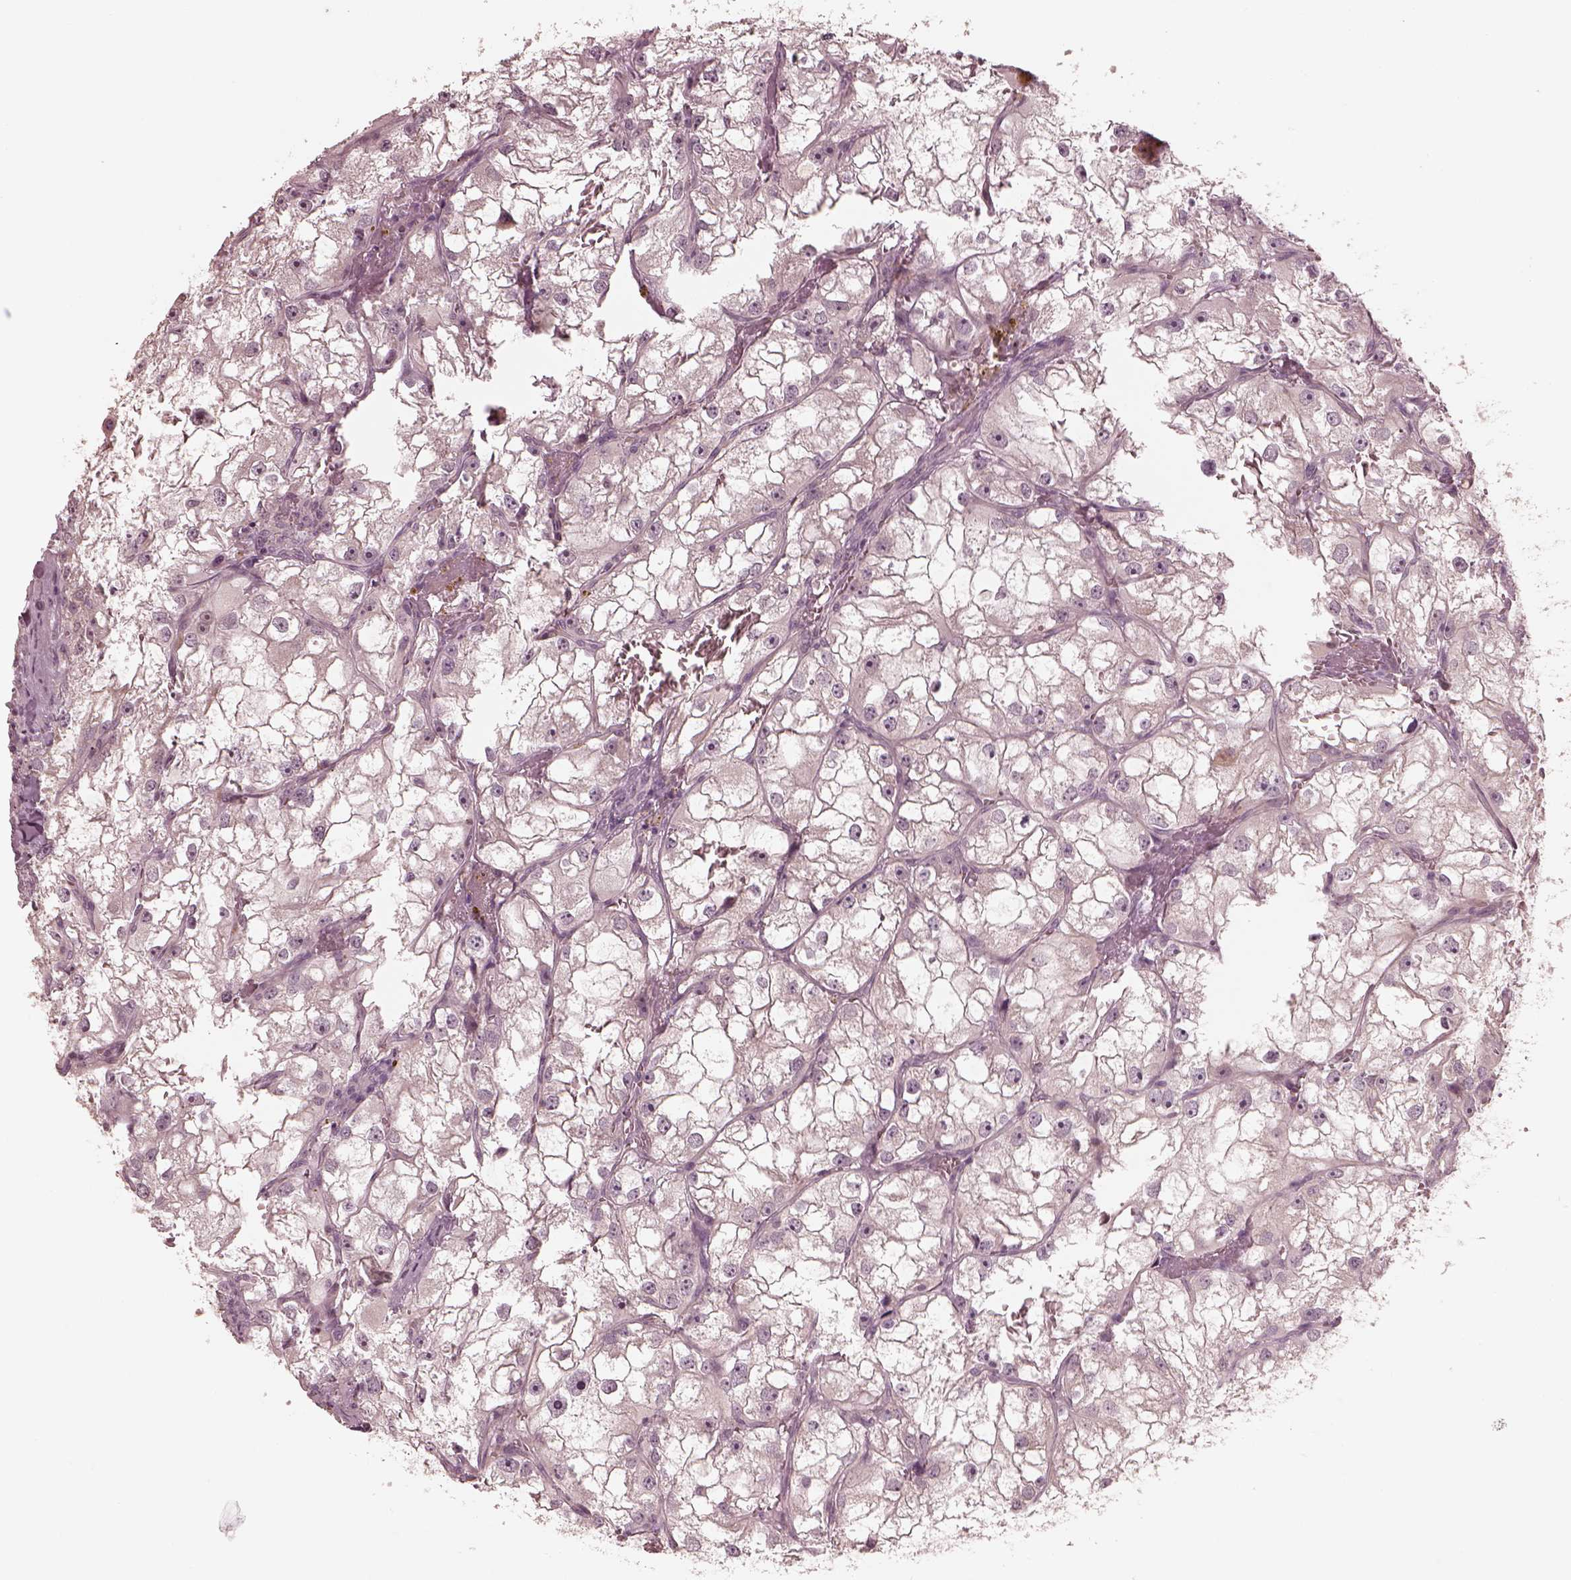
{"staining": {"intensity": "negative", "quantity": "none", "location": "none"}, "tissue": "renal cancer", "cell_type": "Tumor cells", "image_type": "cancer", "snomed": [{"axis": "morphology", "description": "Adenocarcinoma, NOS"}, {"axis": "topography", "description": "Kidney"}], "caption": "High magnification brightfield microscopy of adenocarcinoma (renal) stained with DAB (3,3'-diaminobenzidine) (brown) and counterstained with hematoxylin (blue): tumor cells show no significant staining. Brightfield microscopy of IHC stained with DAB (3,3'-diaminobenzidine) (brown) and hematoxylin (blue), captured at high magnification.", "gene": "IQCB1", "patient": {"sex": "male", "age": 59}}